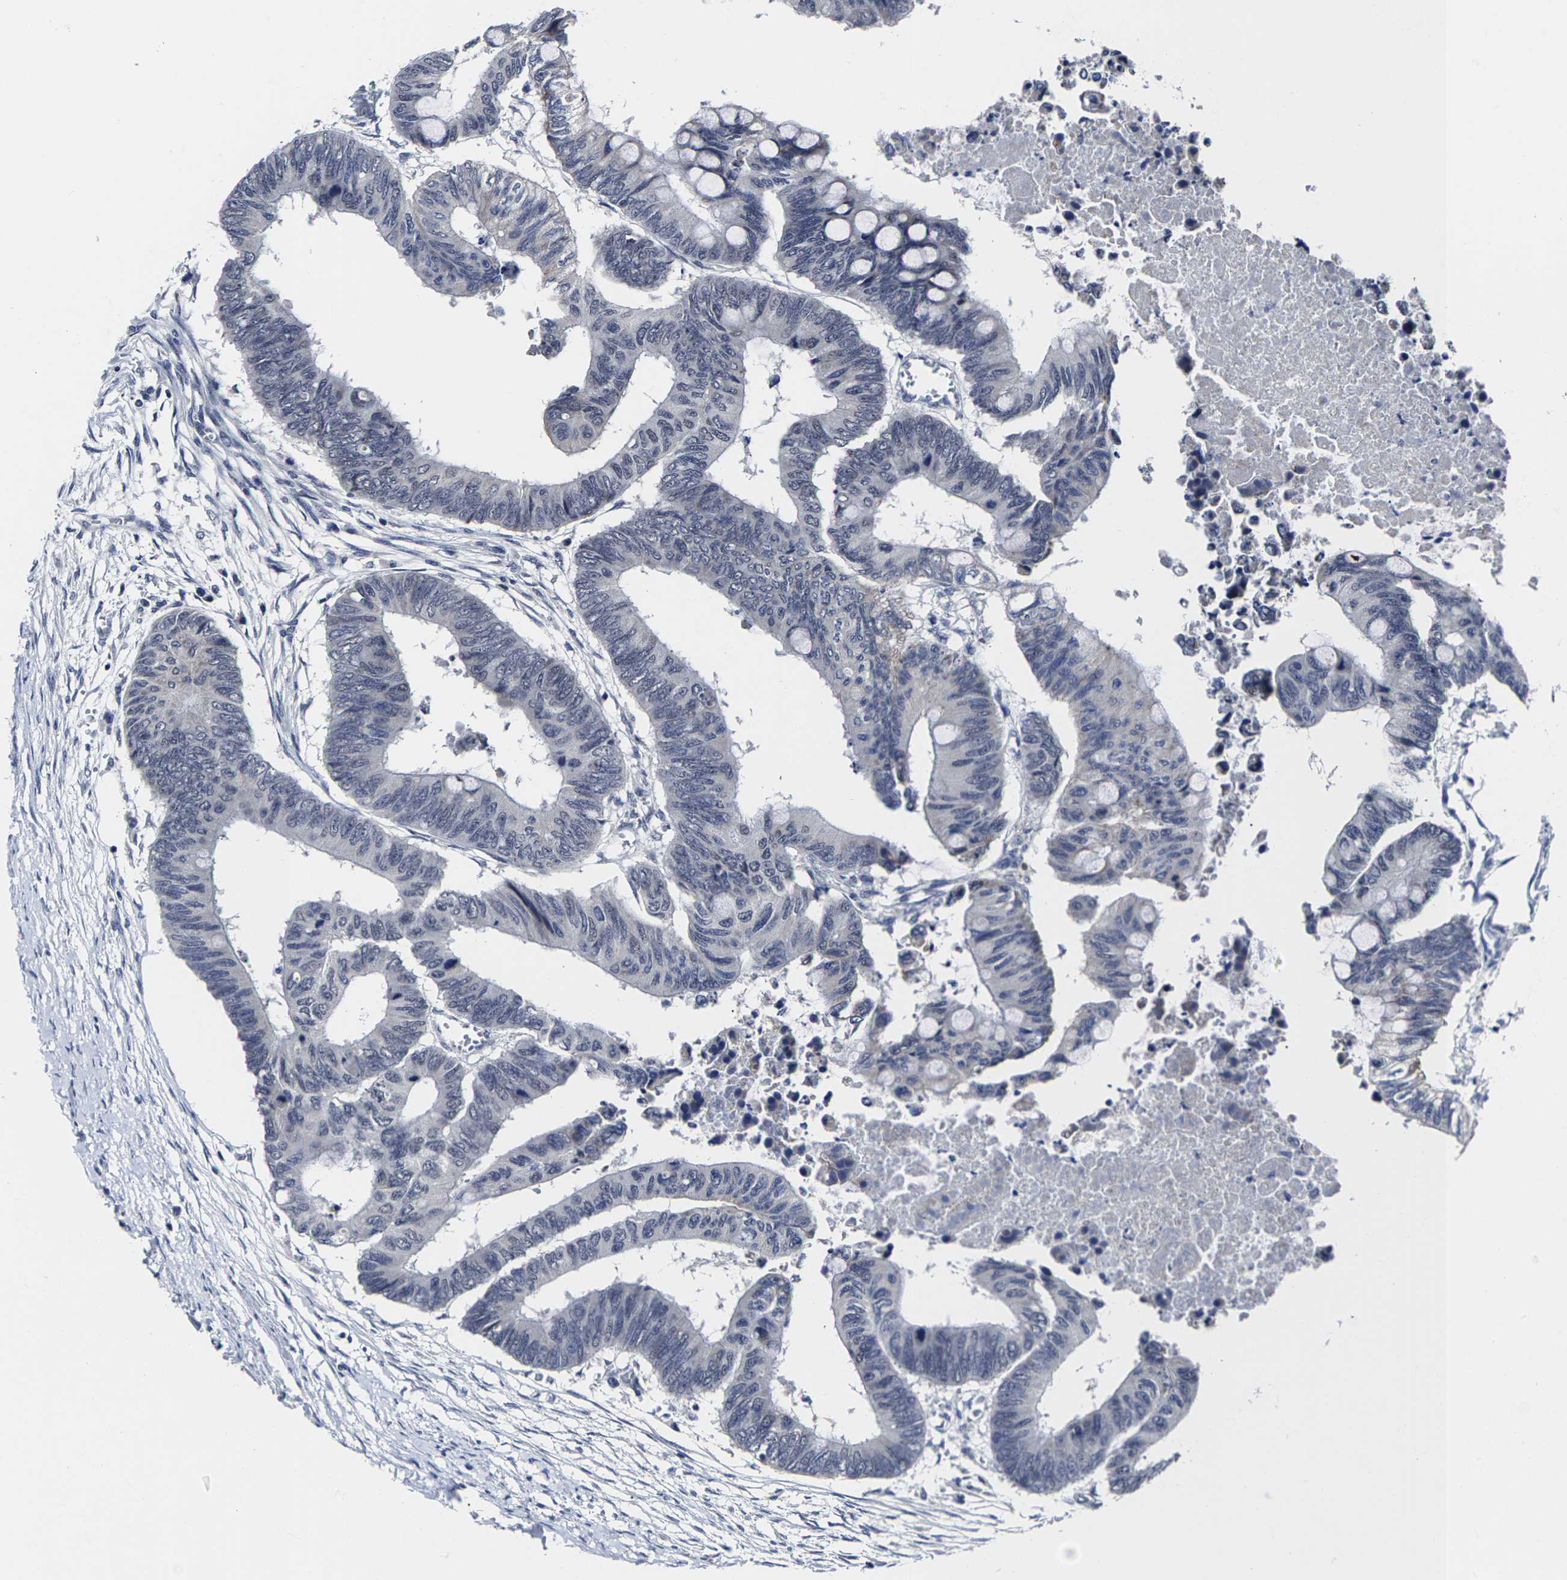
{"staining": {"intensity": "negative", "quantity": "none", "location": "none"}, "tissue": "colorectal cancer", "cell_type": "Tumor cells", "image_type": "cancer", "snomed": [{"axis": "morphology", "description": "Normal tissue, NOS"}, {"axis": "morphology", "description": "Adenocarcinoma, NOS"}, {"axis": "topography", "description": "Rectum"}, {"axis": "topography", "description": "Peripheral nerve tissue"}], "caption": "An immunohistochemistry (IHC) histopathology image of adenocarcinoma (colorectal) is shown. There is no staining in tumor cells of adenocarcinoma (colorectal).", "gene": "MSANTD4", "patient": {"sex": "male", "age": 92}}